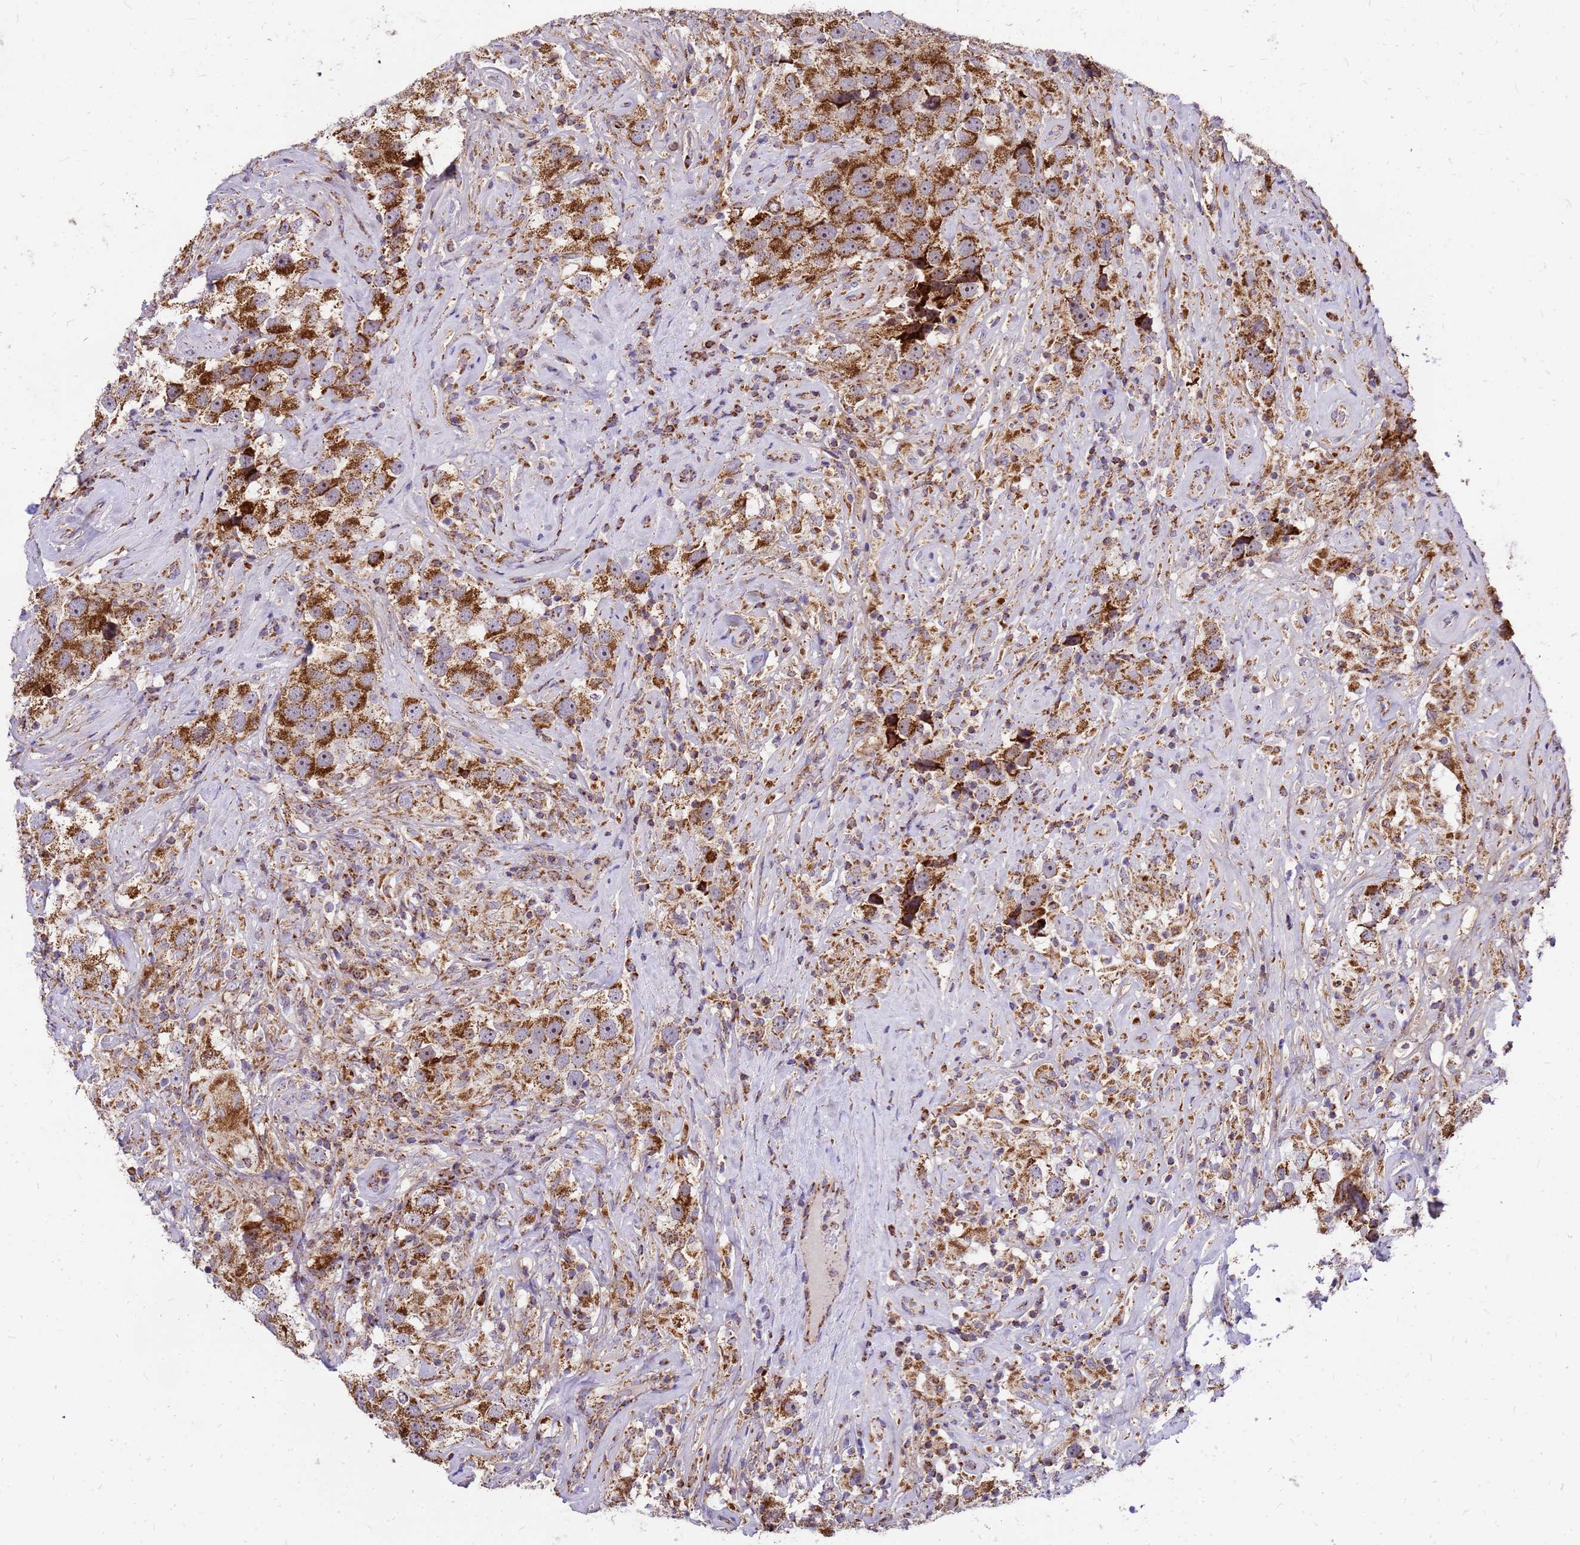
{"staining": {"intensity": "strong", "quantity": ">75%", "location": "cytoplasmic/membranous"}, "tissue": "testis cancer", "cell_type": "Tumor cells", "image_type": "cancer", "snomed": [{"axis": "morphology", "description": "Seminoma, NOS"}, {"axis": "topography", "description": "Testis"}], "caption": "There is high levels of strong cytoplasmic/membranous expression in tumor cells of testis cancer (seminoma), as demonstrated by immunohistochemical staining (brown color).", "gene": "MRPS26", "patient": {"sex": "male", "age": 49}}